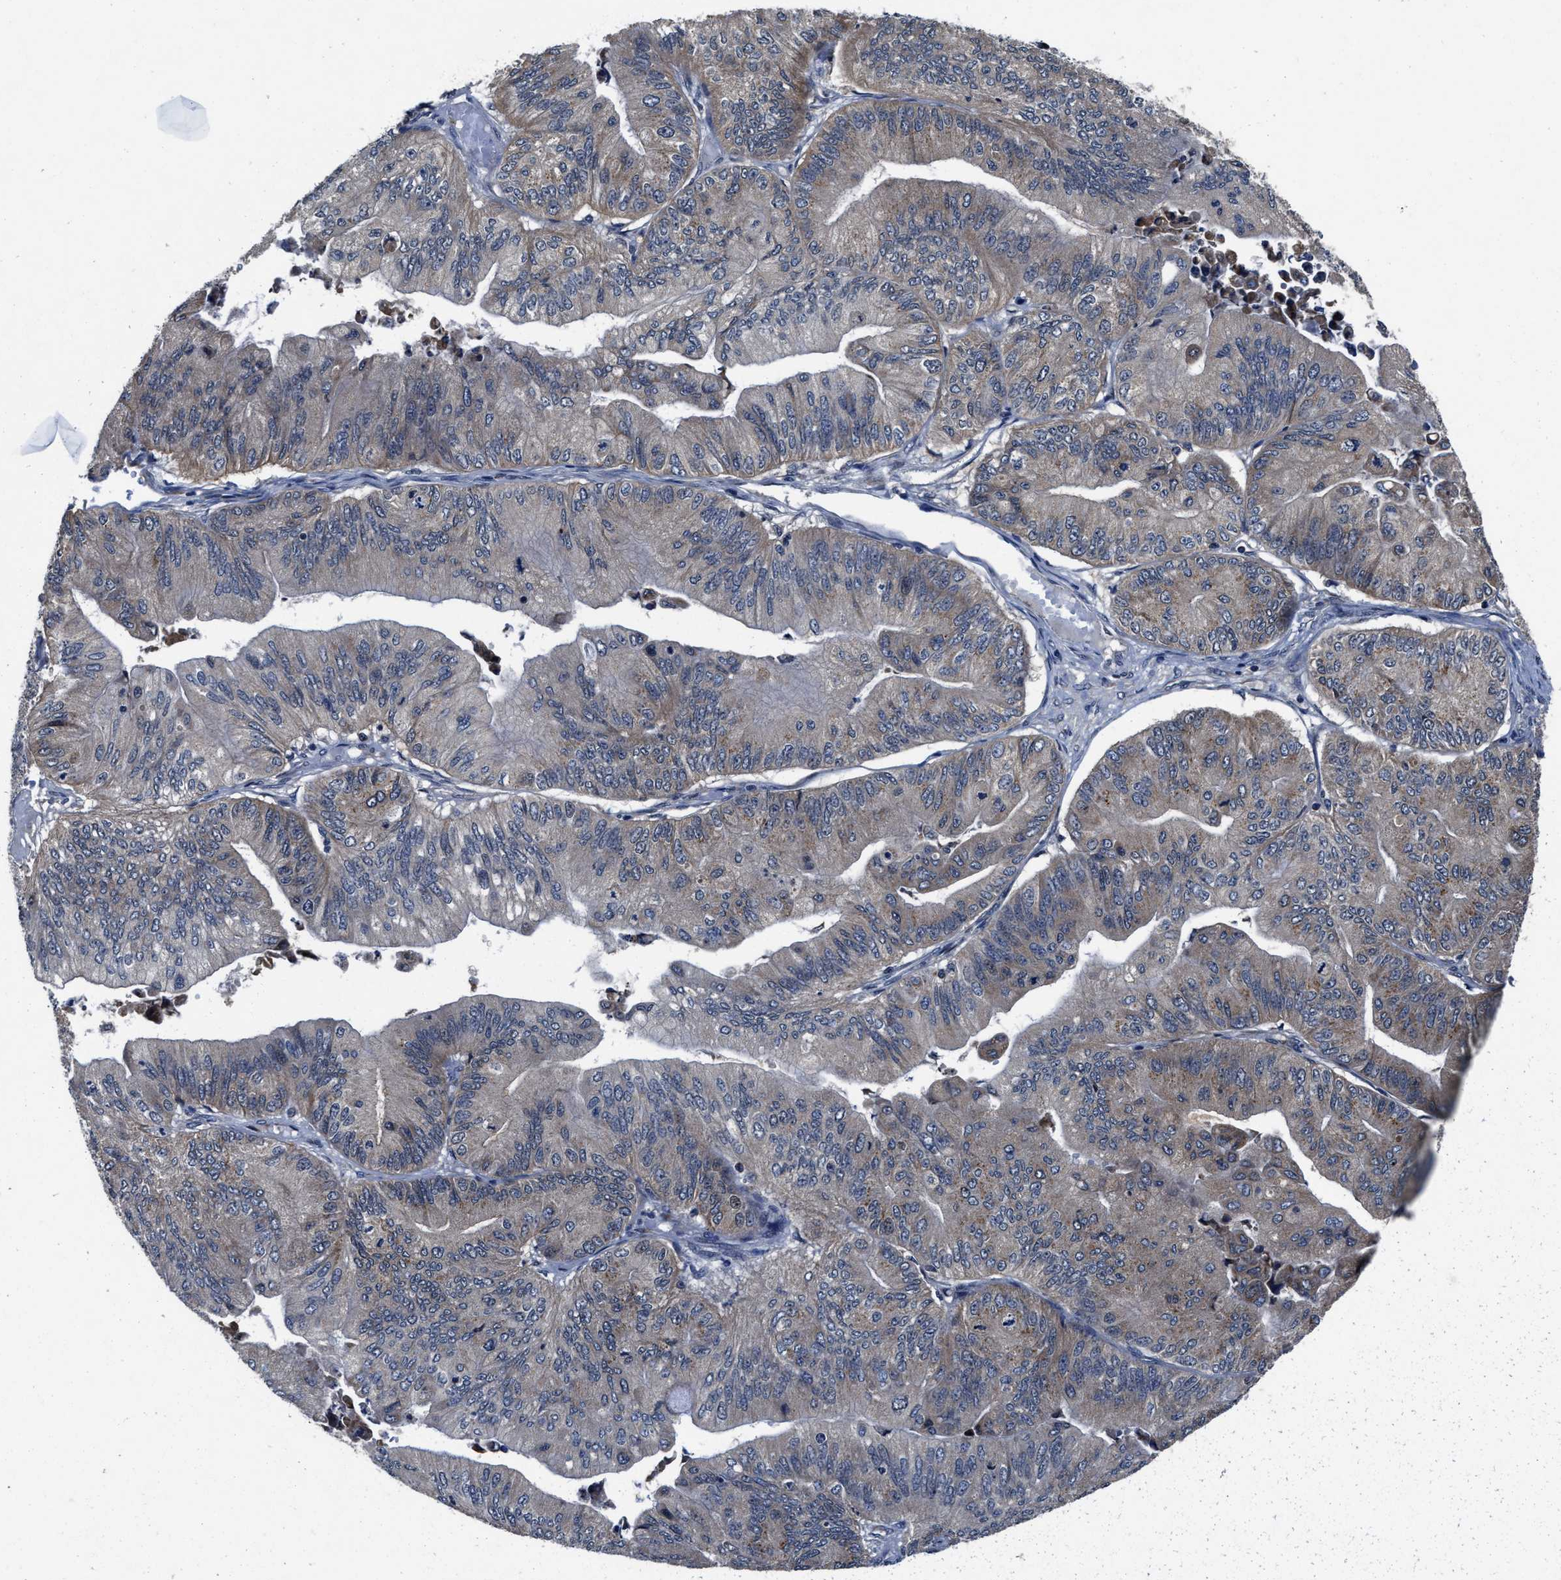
{"staining": {"intensity": "weak", "quantity": "25%-75%", "location": "cytoplasmic/membranous"}, "tissue": "ovarian cancer", "cell_type": "Tumor cells", "image_type": "cancer", "snomed": [{"axis": "morphology", "description": "Cystadenocarcinoma, mucinous, NOS"}, {"axis": "topography", "description": "Ovary"}], "caption": "A brown stain highlights weak cytoplasmic/membranous staining of a protein in ovarian cancer tumor cells.", "gene": "TMEM53", "patient": {"sex": "female", "age": 61}}